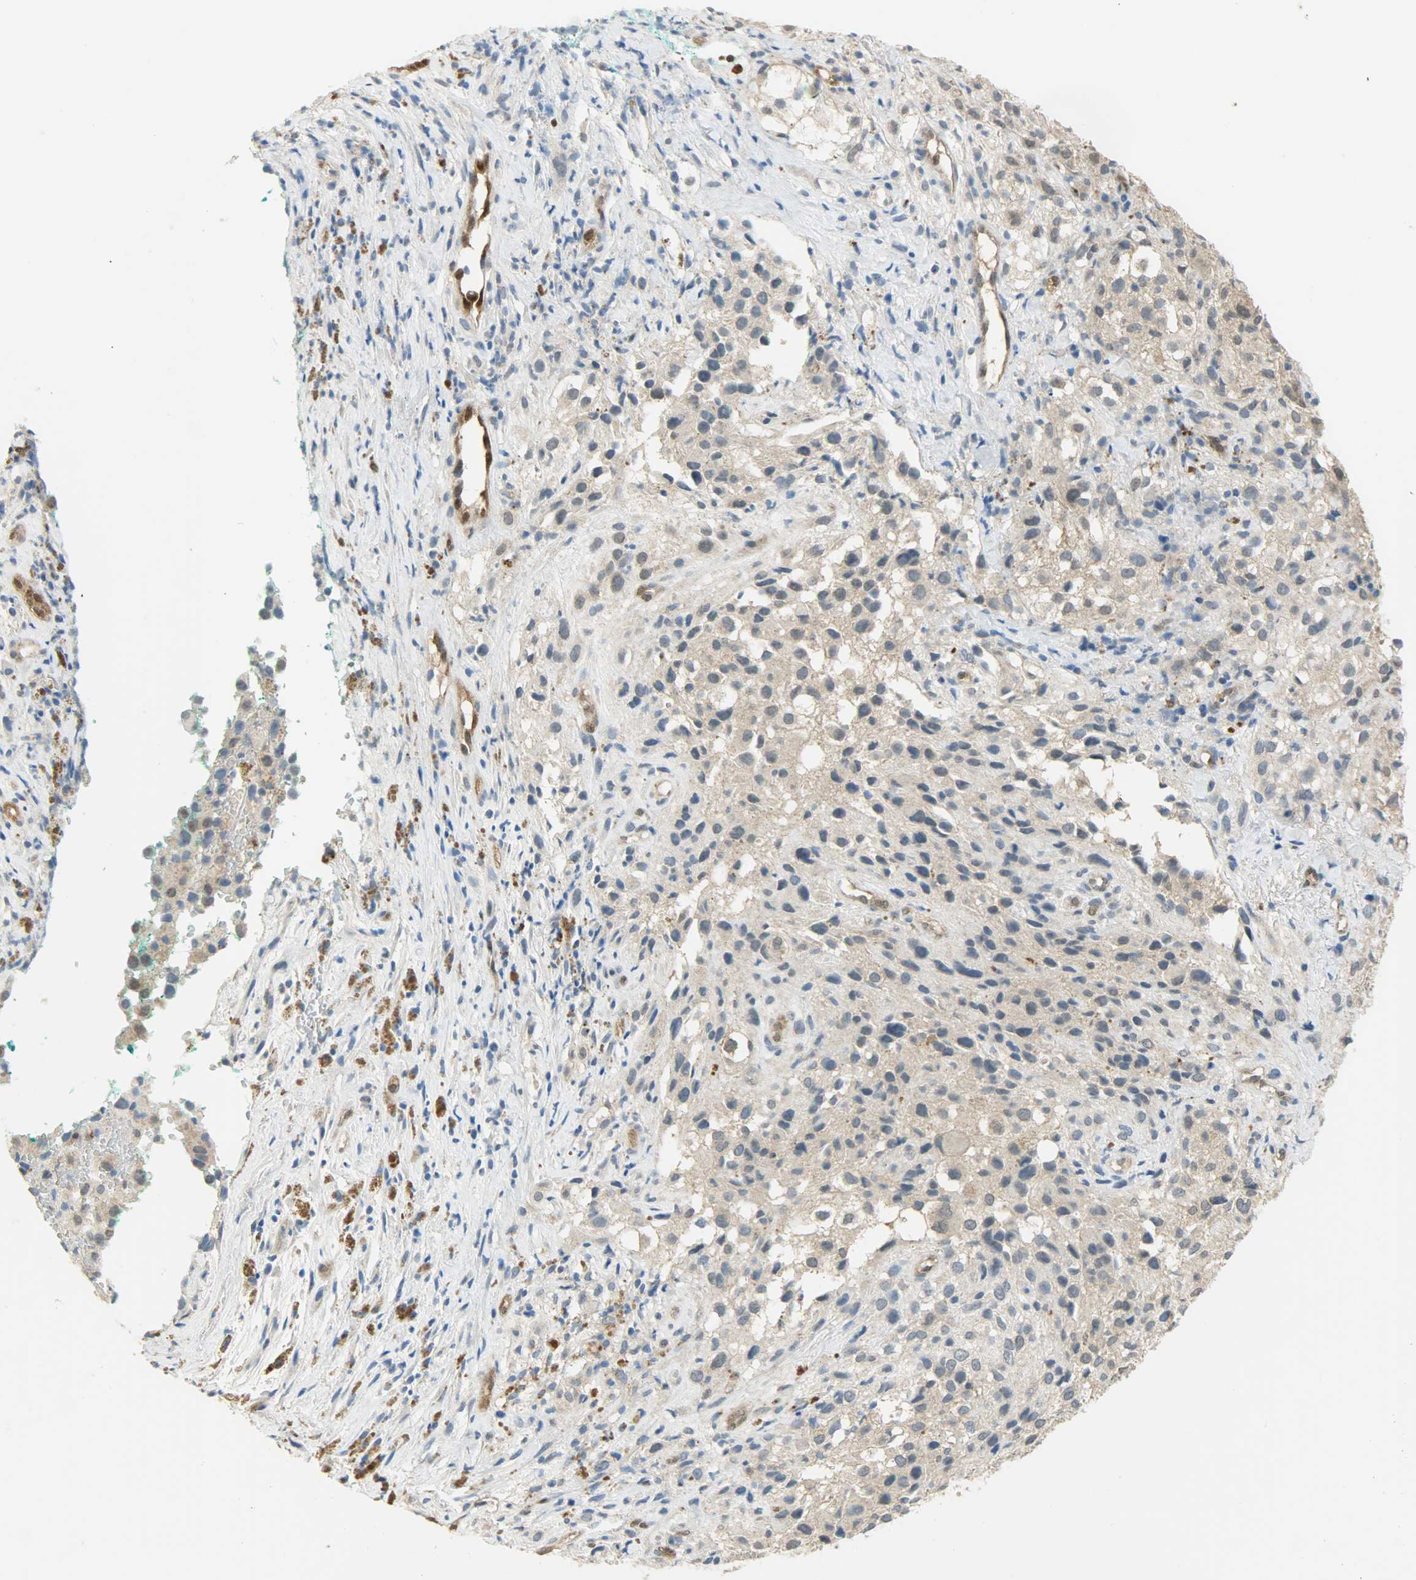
{"staining": {"intensity": "weak", "quantity": "25%-75%", "location": "cytoplasmic/membranous"}, "tissue": "melanoma", "cell_type": "Tumor cells", "image_type": "cancer", "snomed": [{"axis": "morphology", "description": "Necrosis, NOS"}, {"axis": "morphology", "description": "Malignant melanoma, NOS"}, {"axis": "topography", "description": "Skin"}], "caption": "Immunohistochemical staining of melanoma reveals low levels of weak cytoplasmic/membranous staining in approximately 25%-75% of tumor cells. (brown staining indicates protein expression, while blue staining denotes nuclei).", "gene": "FKBP1A", "patient": {"sex": "female", "age": 87}}